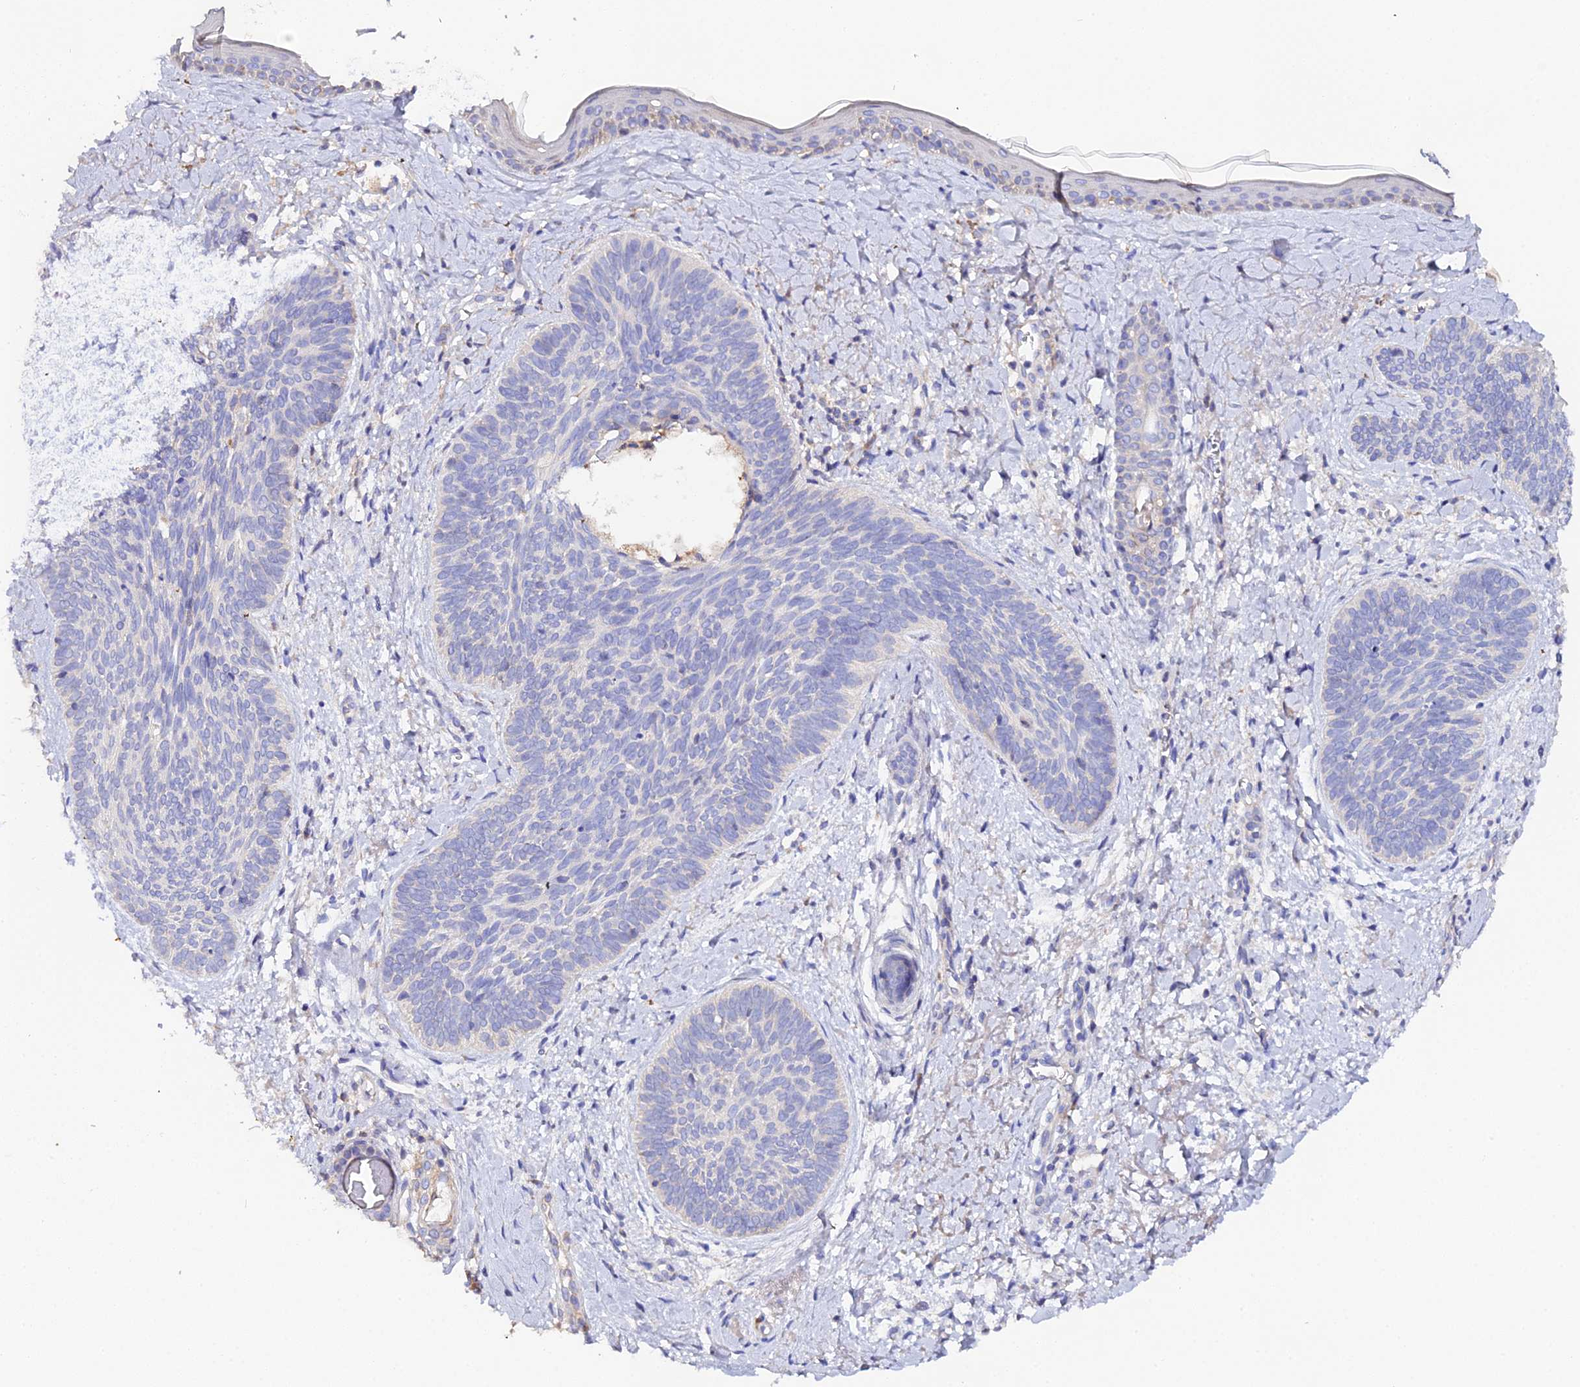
{"staining": {"intensity": "negative", "quantity": "none", "location": "none"}, "tissue": "skin cancer", "cell_type": "Tumor cells", "image_type": "cancer", "snomed": [{"axis": "morphology", "description": "Basal cell carcinoma"}, {"axis": "topography", "description": "Skin"}], "caption": "Skin cancer was stained to show a protein in brown. There is no significant staining in tumor cells. (Brightfield microscopy of DAB (3,3'-diaminobenzidine) immunohistochemistry (IHC) at high magnification).", "gene": "SCX", "patient": {"sex": "female", "age": 81}}